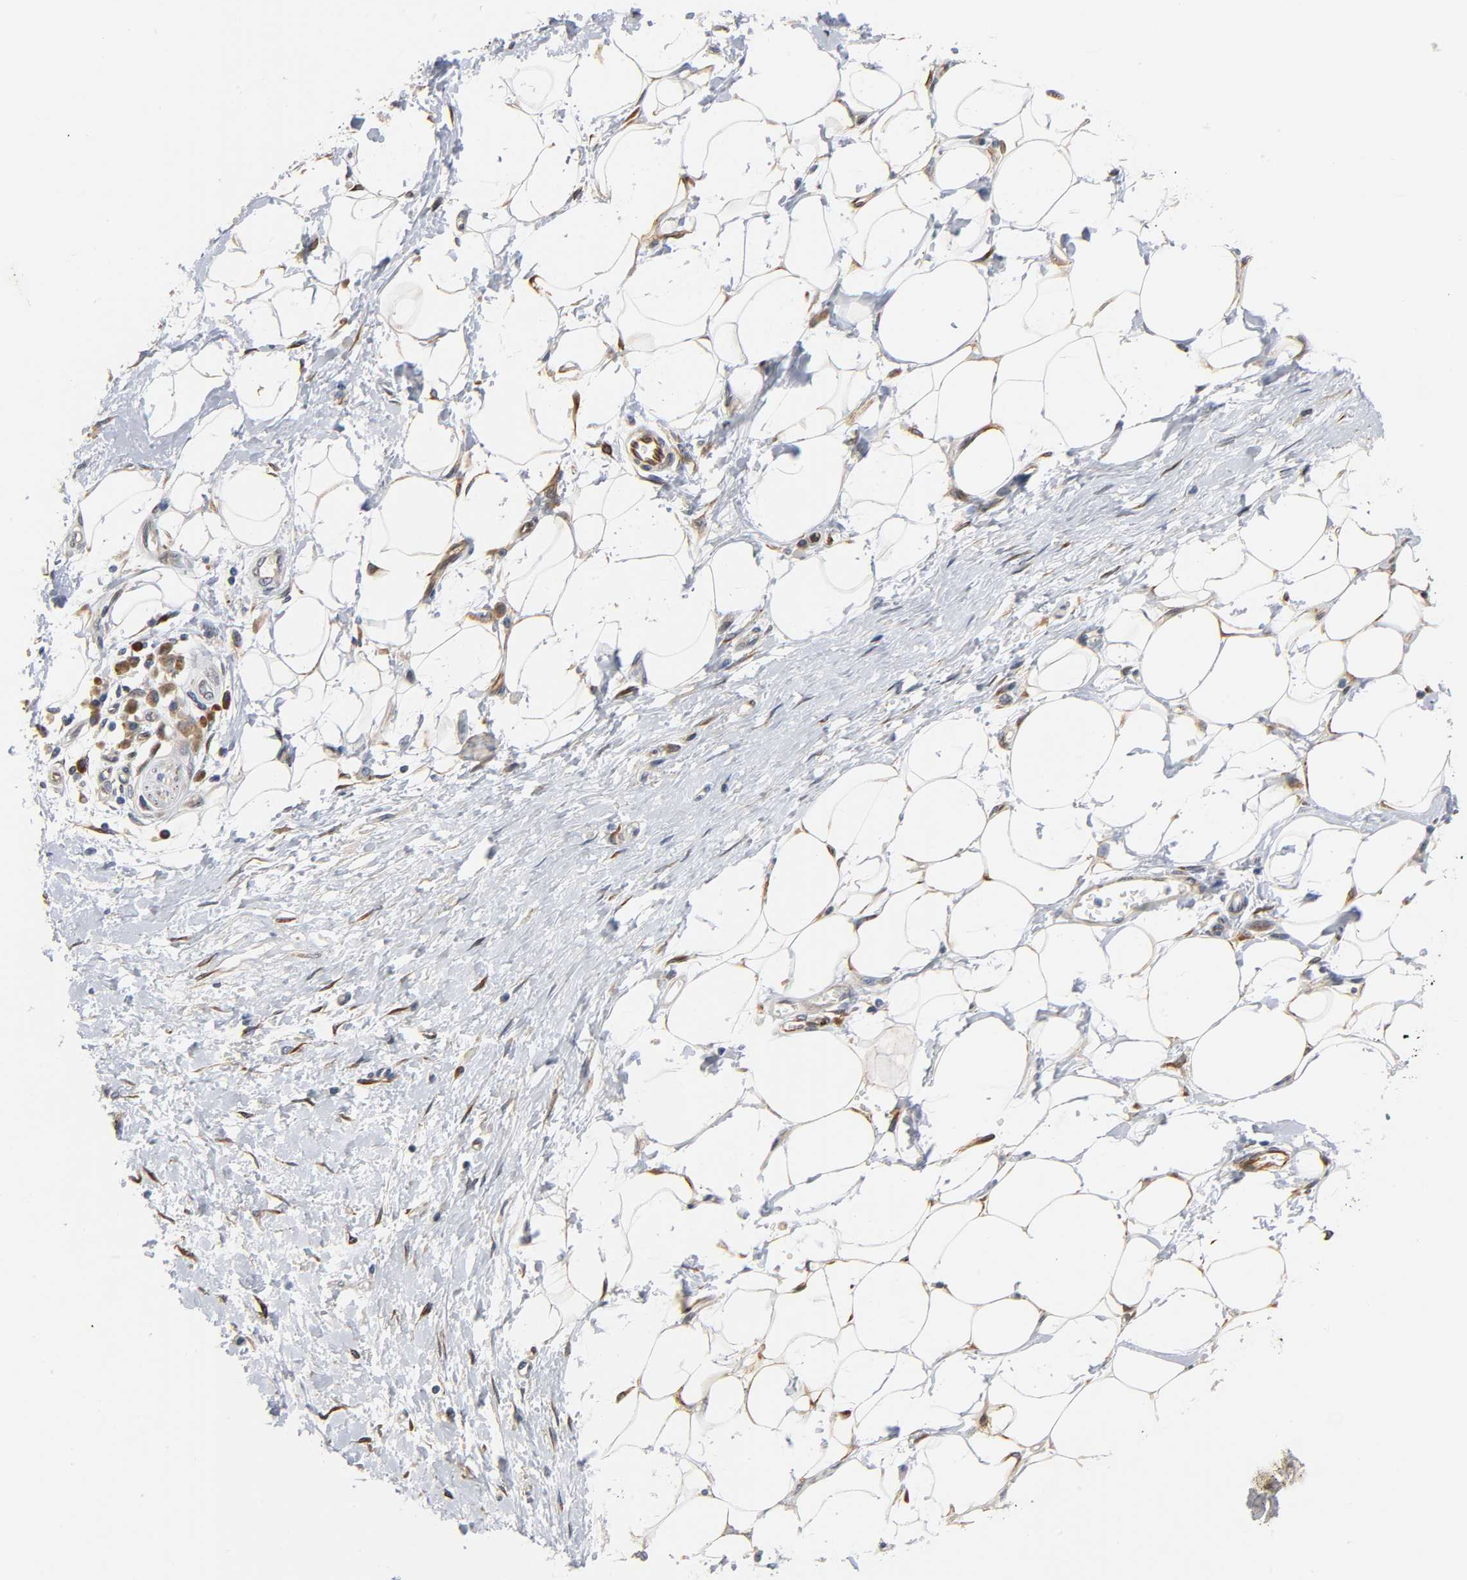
{"staining": {"intensity": "negative", "quantity": "none", "location": "none"}, "tissue": "adipose tissue", "cell_type": "Adipocytes", "image_type": "normal", "snomed": [{"axis": "morphology", "description": "Normal tissue, NOS"}, {"axis": "morphology", "description": "Urothelial carcinoma, High grade"}, {"axis": "topography", "description": "Vascular tissue"}, {"axis": "topography", "description": "Urinary bladder"}], "caption": "A high-resolution image shows immunohistochemistry (IHC) staining of benign adipose tissue, which shows no significant expression in adipocytes.", "gene": "ASB6", "patient": {"sex": "female", "age": 56}}